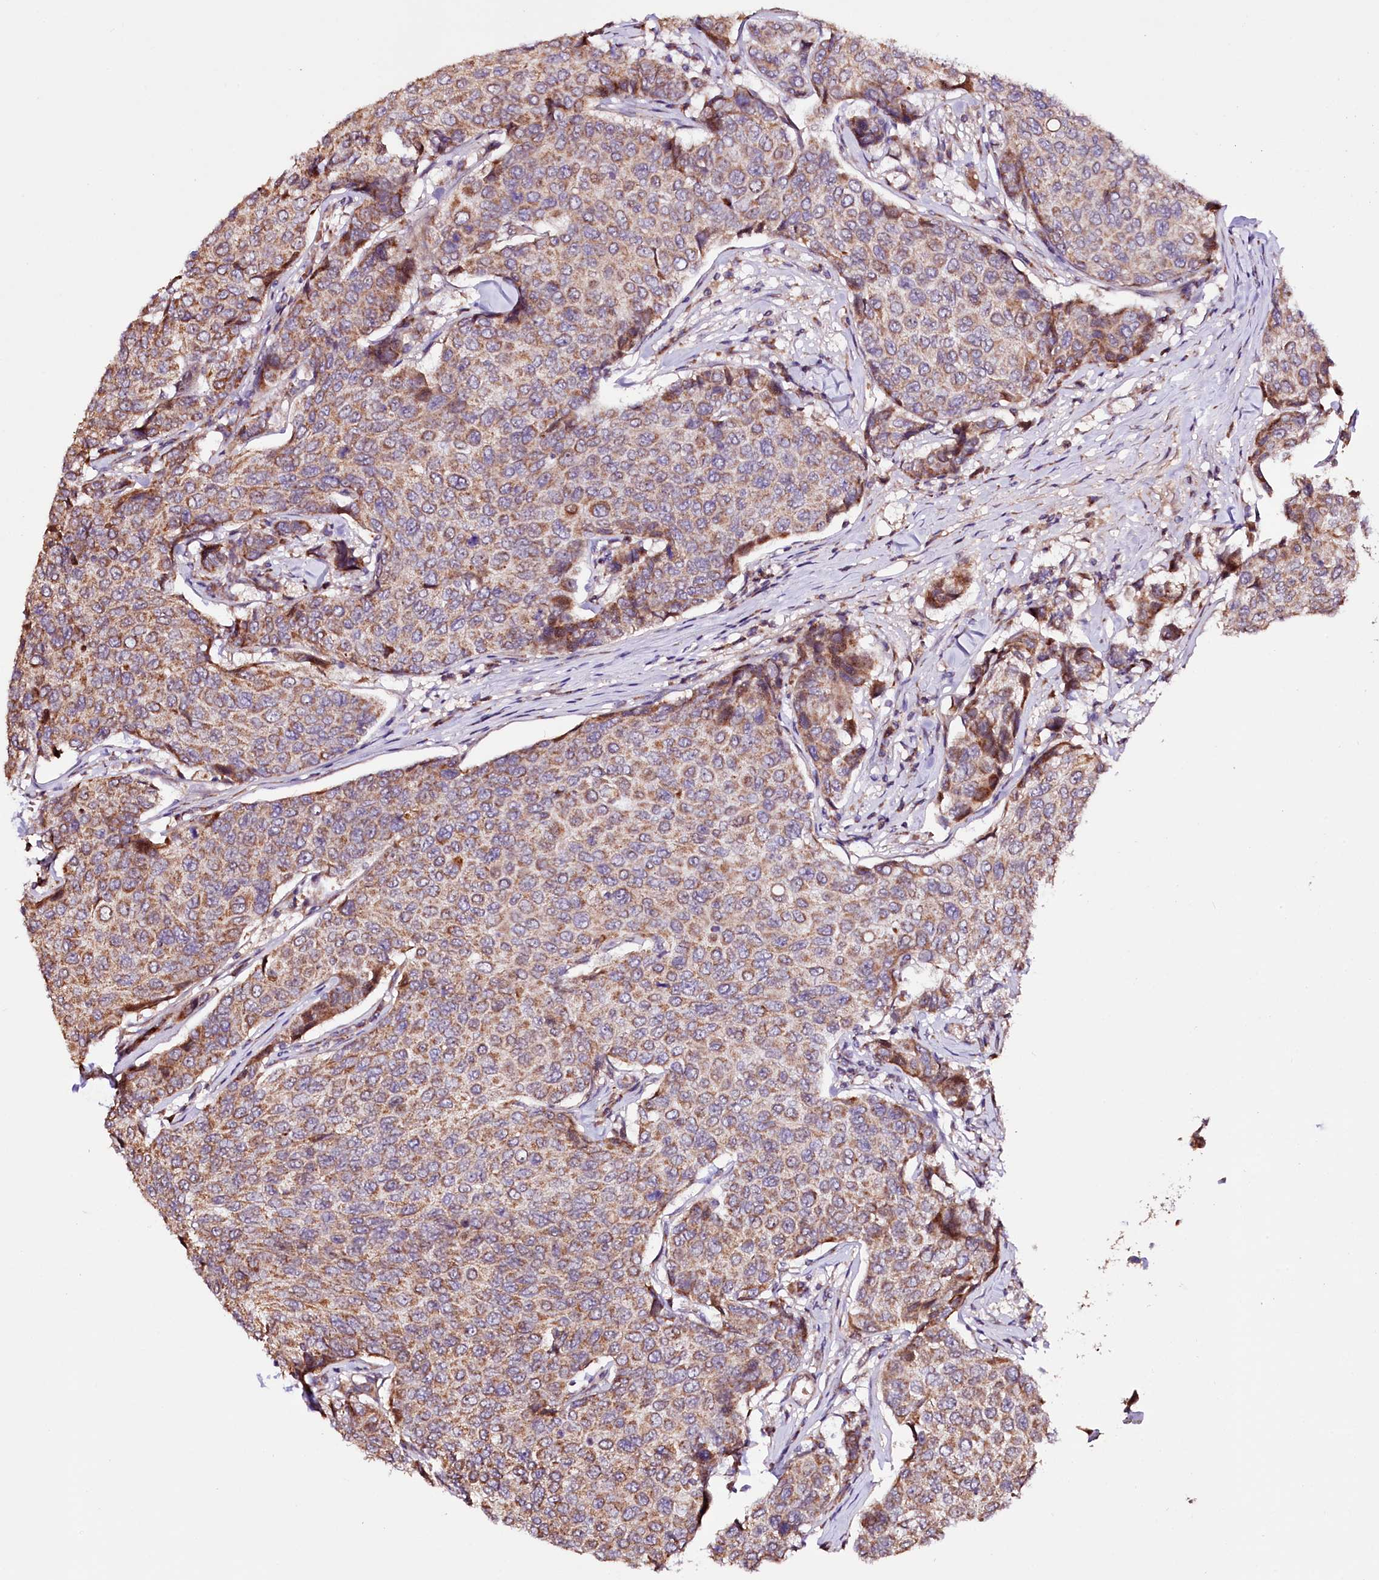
{"staining": {"intensity": "moderate", "quantity": ">75%", "location": "cytoplasmic/membranous"}, "tissue": "breast cancer", "cell_type": "Tumor cells", "image_type": "cancer", "snomed": [{"axis": "morphology", "description": "Duct carcinoma"}, {"axis": "topography", "description": "Breast"}], "caption": "Protein staining demonstrates moderate cytoplasmic/membranous expression in about >75% of tumor cells in breast invasive ductal carcinoma. (brown staining indicates protein expression, while blue staining denotes nuclei).", "gene": "ST7", "patient": {"sex": "female", "age": 55}}